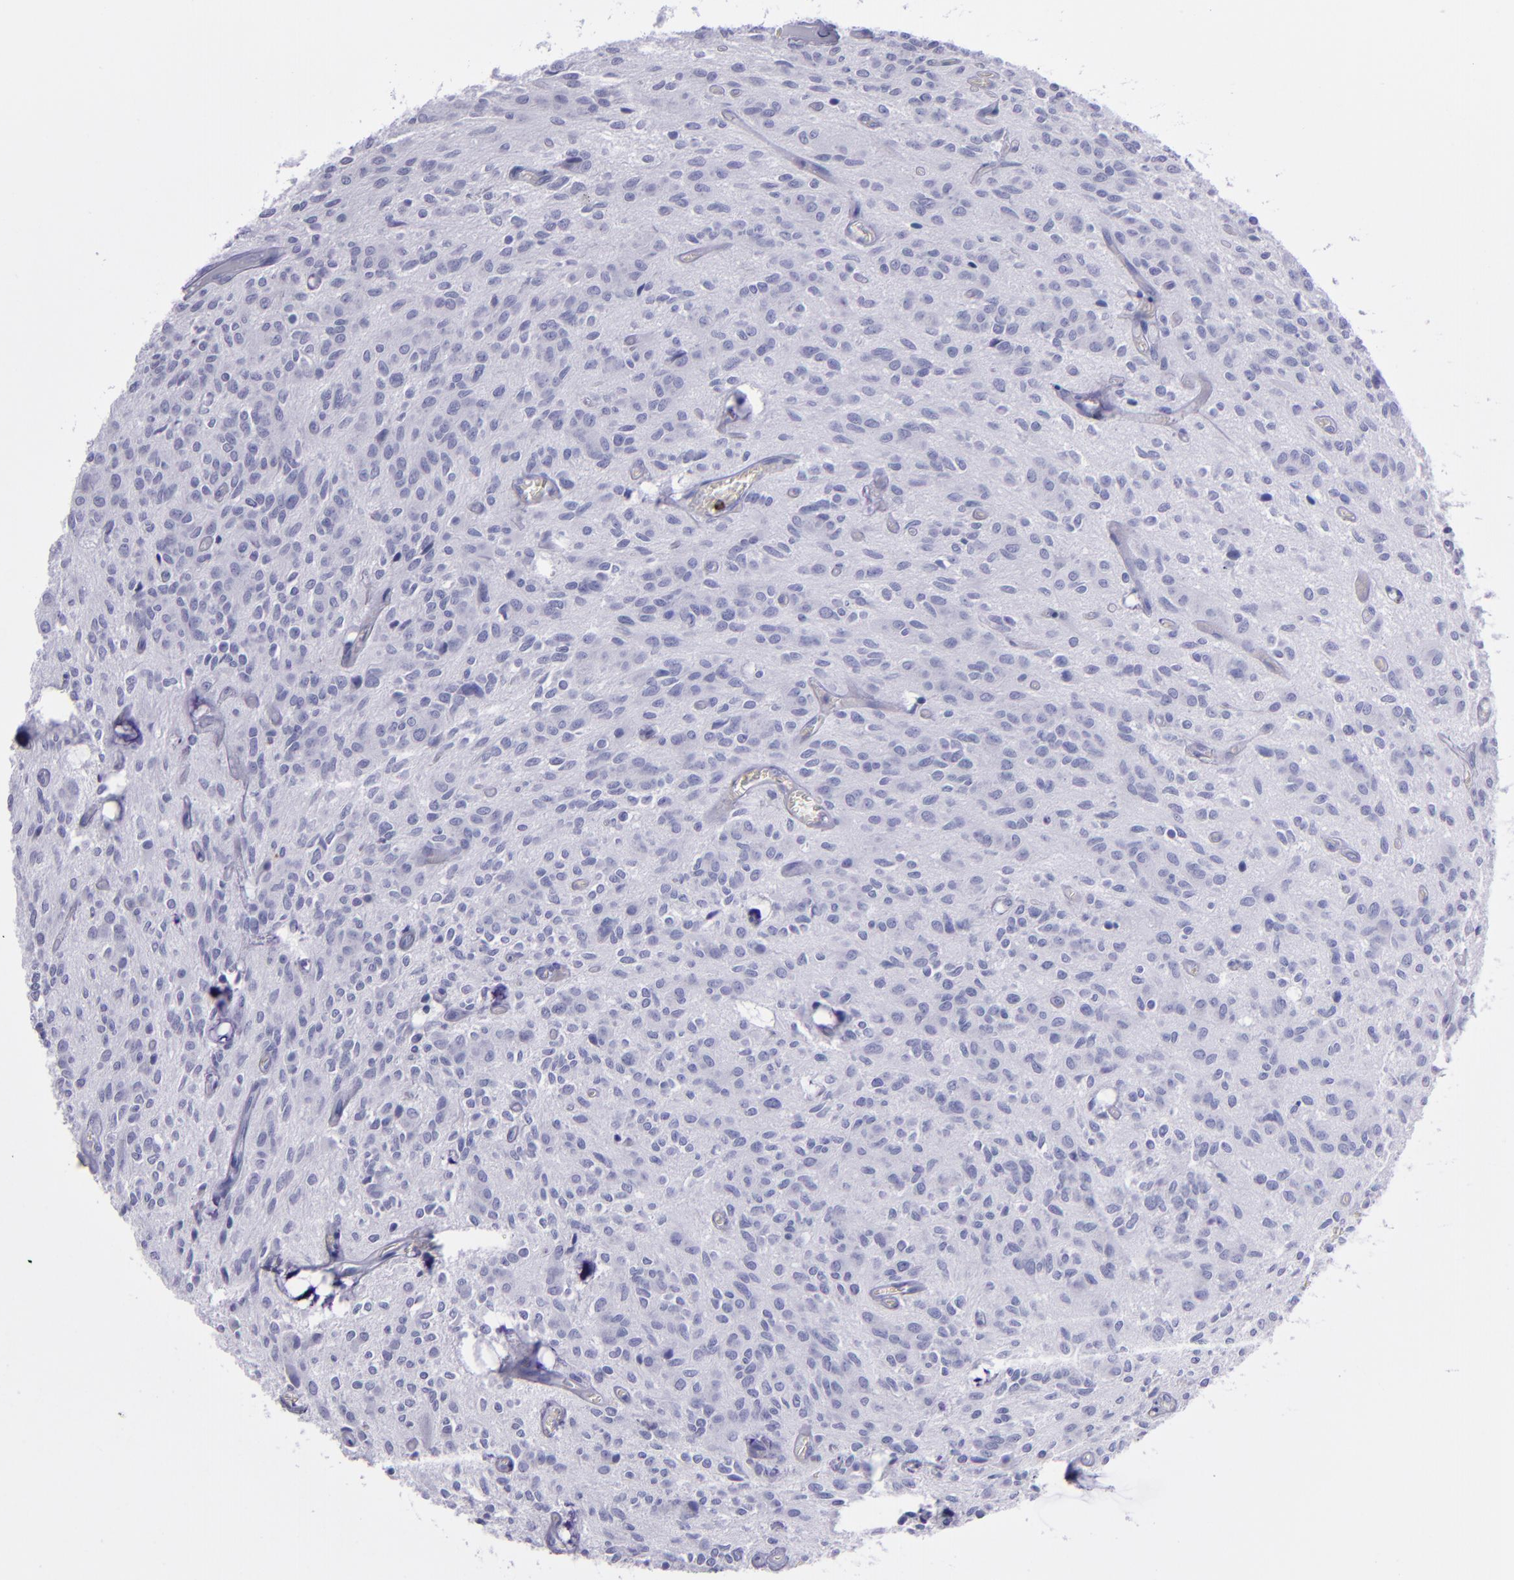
{"staining": {"intensity": "negative", "quantity": "none", "location": "none"}, "tissue": "glioma", "cell_type": "Tumor cells", "image_type": "cancer", "snomed": [{"axis": "morphology", "description": "Glioma, malignant, Low grade"}, {"axis": "topography", "description": "Brain"}], "caption": "Tumor cells are negative for brown protein staining in glioma.", "gene": "CR1", "patient": {"sex": "female", "age": 15}}